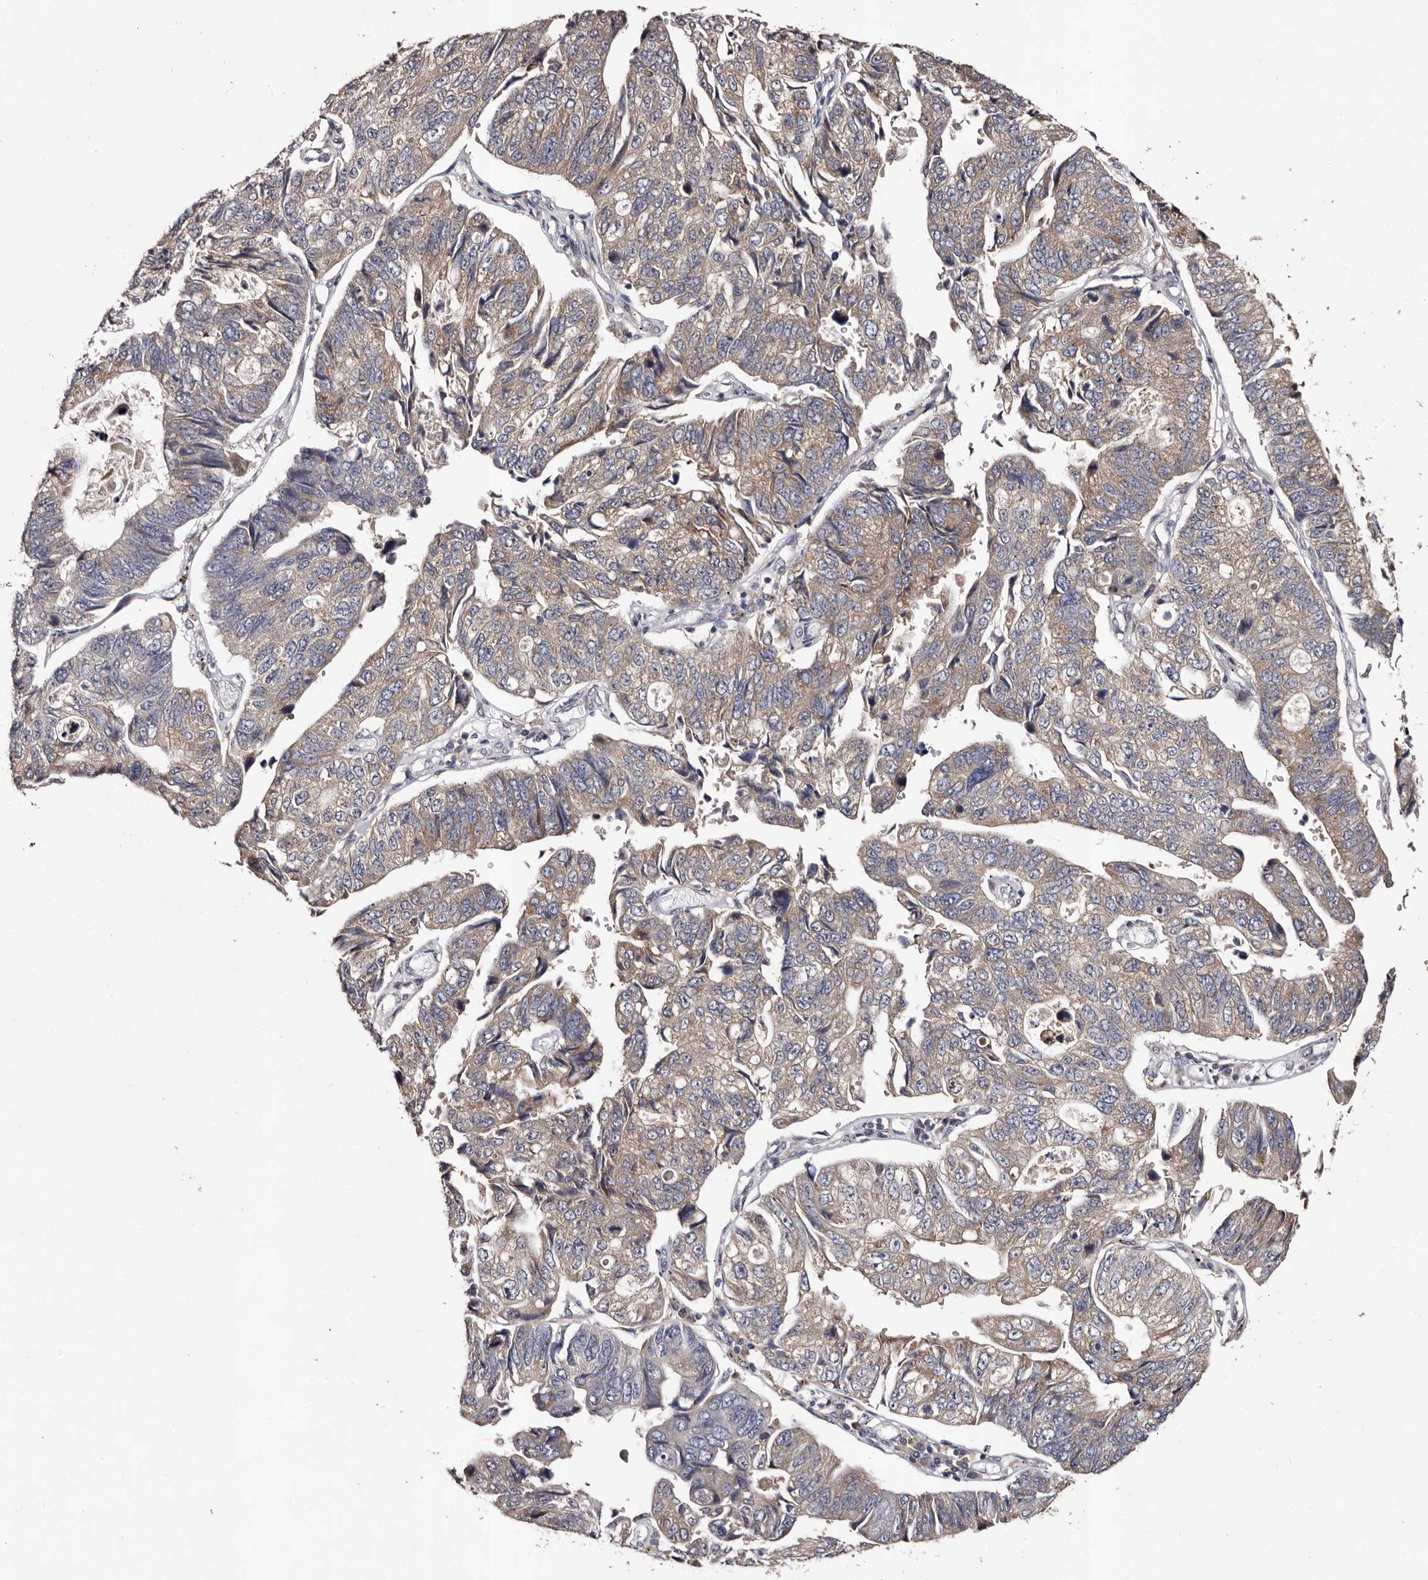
{"staining": {"intensity": "moderate", "quantity": "25%-75%", "location": "cytoplasmic/membranous"}, "tissue": "stomach cancer", "cell_type": "Tumor cells", "image_type": "cancer", "snomed": [{"axis": "morphology", "description": "Adenocarcinoma, NOS"}, {"axis": "topography", "description": "Stomach"}], "caption": "Adenocarcinoma (stomach) tissue displays moderate cytoplasmic/membranous staining in about 25%-75% of tumor cells, visualized by immunohistochemistry. (Stains: DAB in brown, nuclei in blue, Microscopy: brightfield microscopy at high magnification).", "gene": "FAM91A1", "patient": {"sex": "male", "age": 59}}